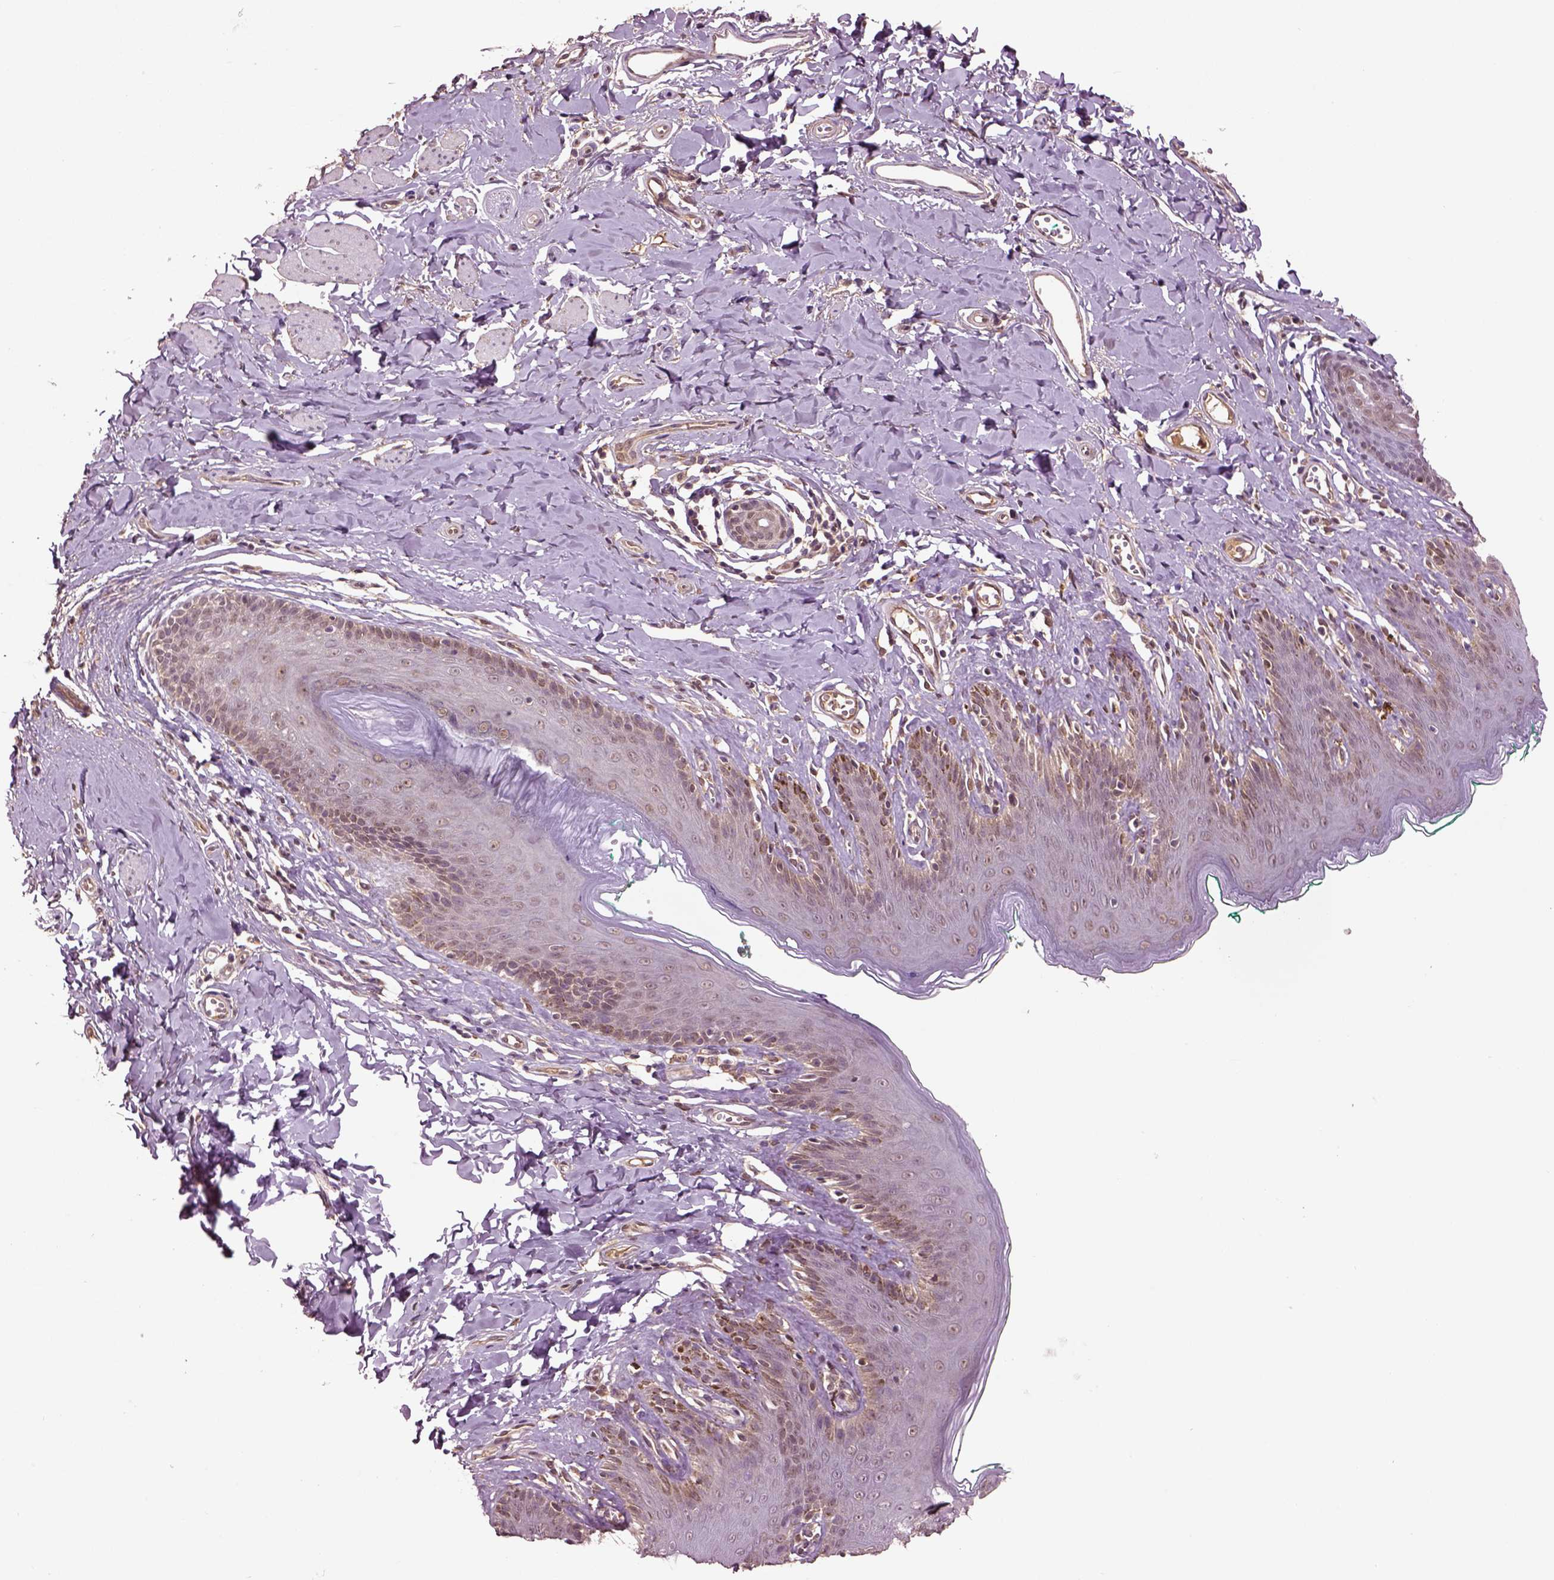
{"staining": {"intensity": "moderate", "quantity": "<25%", "location": "cytoplasmic/membranous"}, "tissue": "skin", "cell_type": "Epidermal cells", "image_type": "normal", "snomed": [{"axis": "morphology", "description": "Normal tissue, NOS"}, {"axis": "topography", "description": "Vulva"}], "caption": "Protein expression by immunohistochemistry displays moderate cytoplasmic/membranous staining in approximately <25% of epidermal cells in benign skin. The staining is performed using DAB brown chromogen to label protein expression. The nuclei are counter-stained blue using hematoxylin.", "gene": "MDP1", "patient": {"sex": "female", "age": 66}}